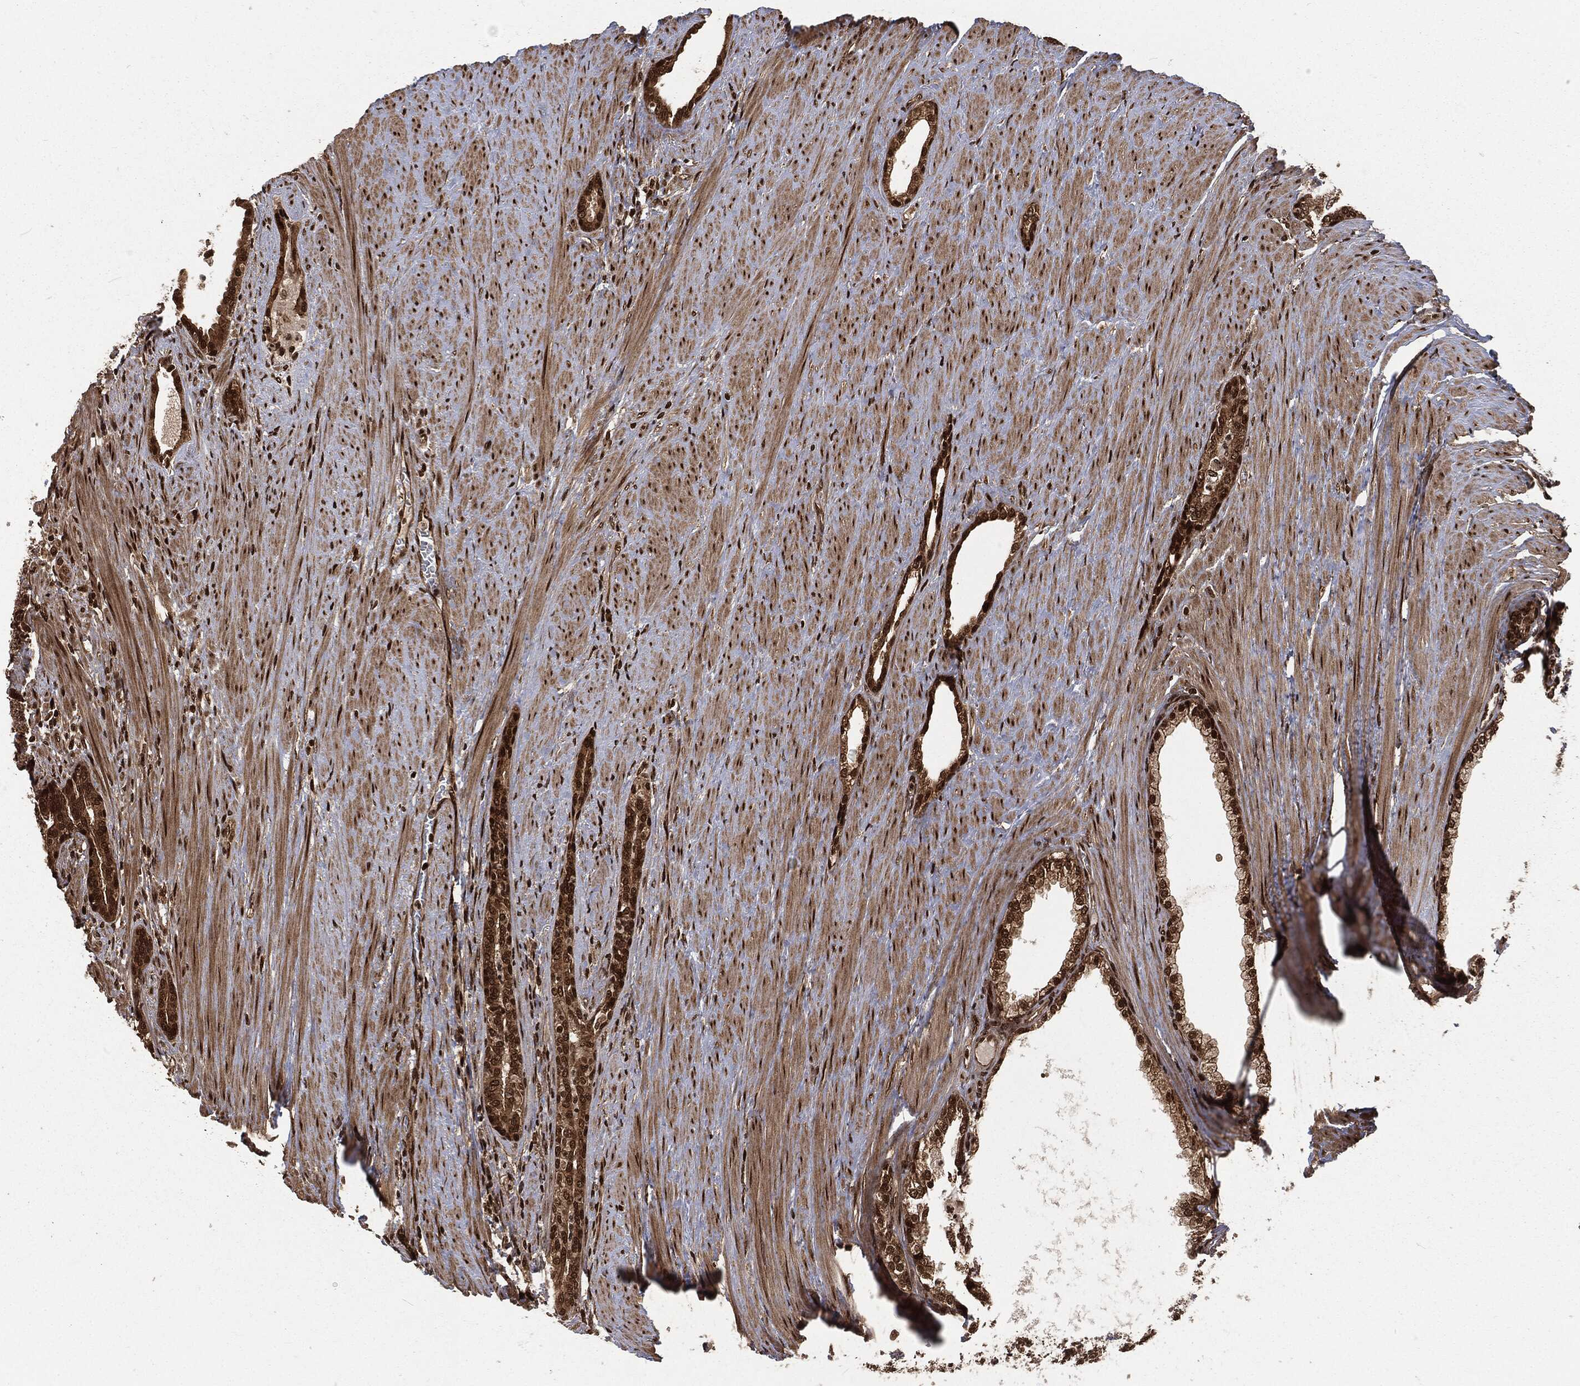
{"staining": {"intensity": "strong", "quantity": "25%-75%", "location": "nuclear"}, "tissue": "prostate cancer", "cell_type": "Tumor cells", "image_type": "cancer", "snomed": [{"axis": "morphology", "description": "Adenocarcinoma, Low grade"}, {"axis": "topography", "description": "Prostate"}], "caption": "Immunohistochemical staining of human adenocarcinoma (low-grade) (prostate) exhibits high levels of strong nuclear expression in approximately 25%-75% of tumor cells.", "gene": "NGRN", "patient": {"sex": "male", "age": 68}}